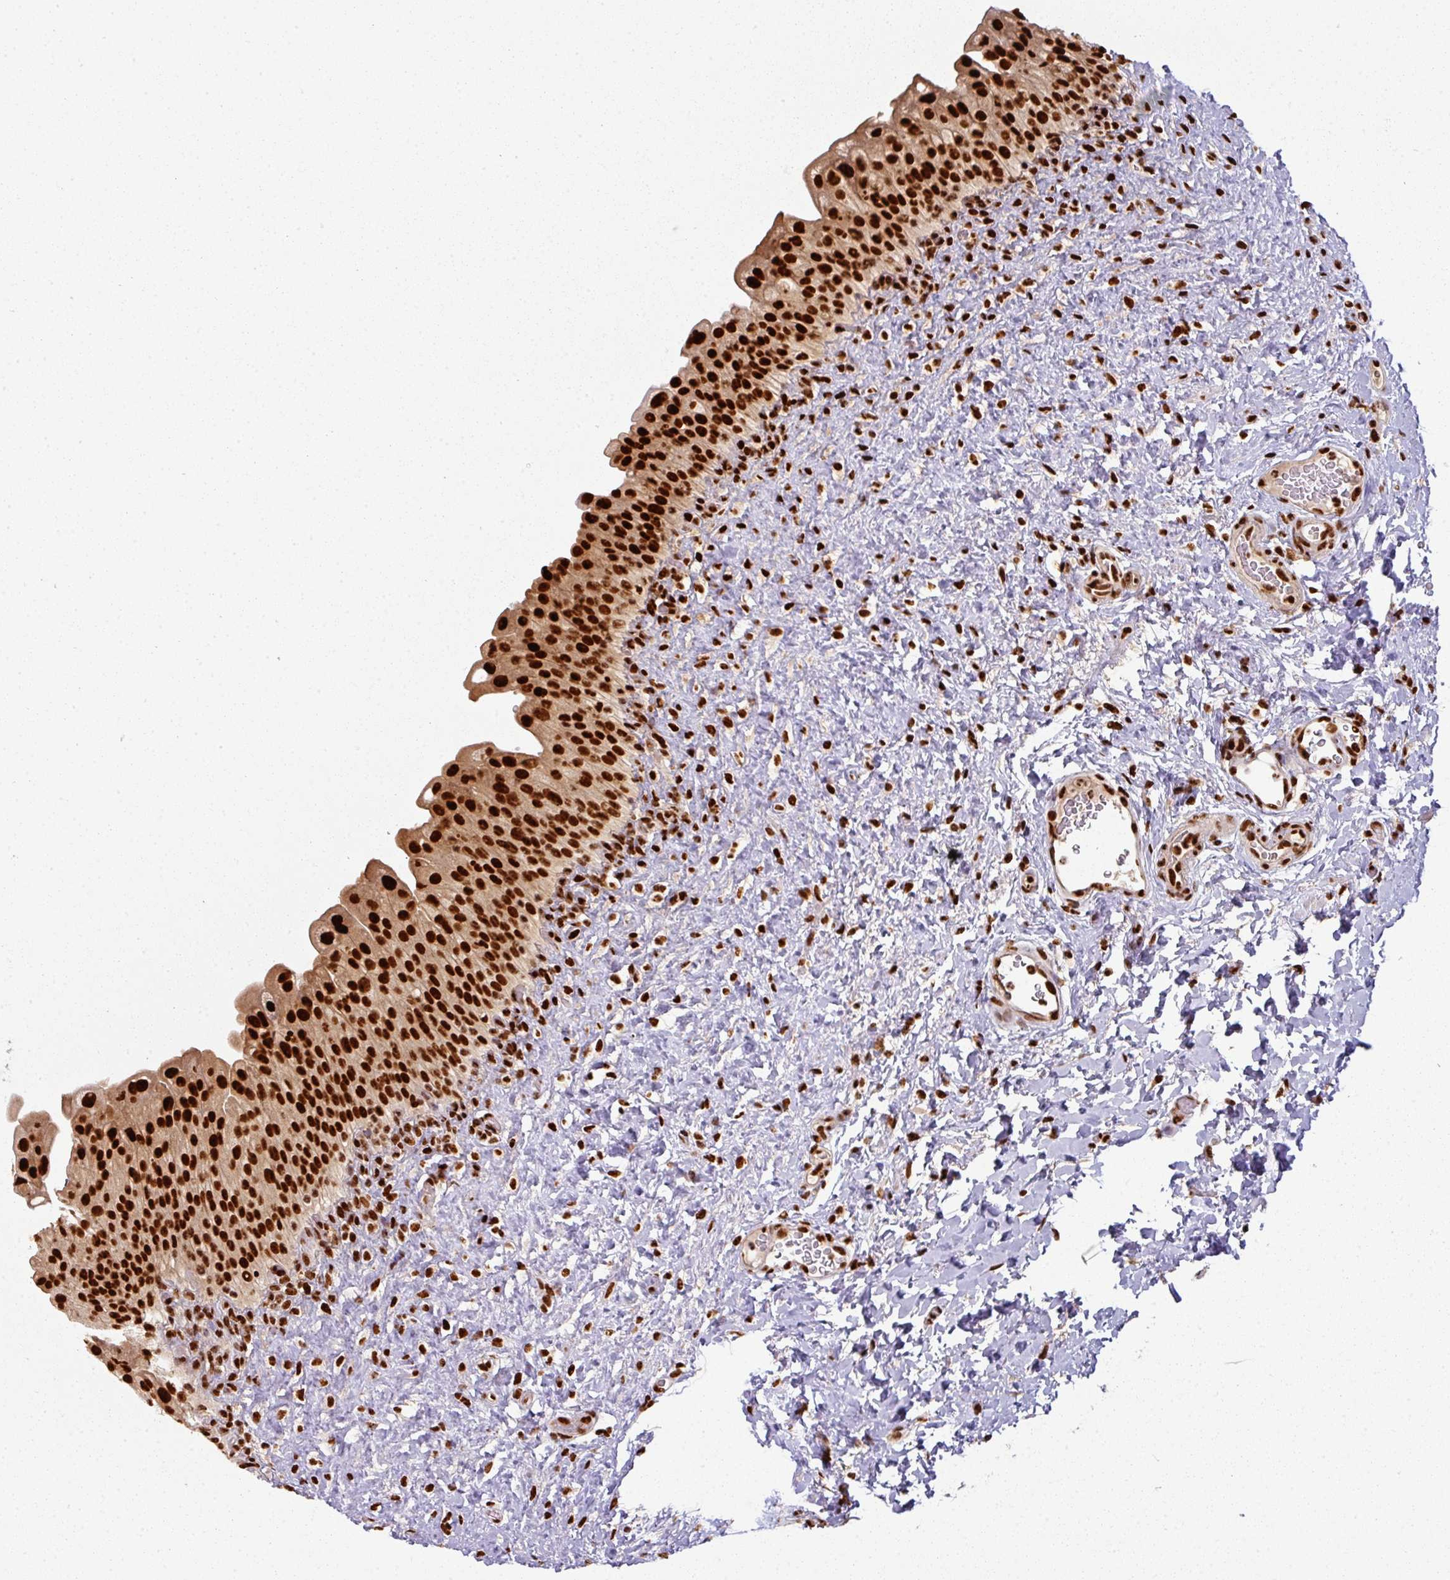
{"staining": {"intensity": "strong", "quantity": ">75%", "location": "nuclear"}, "tissue": "urinary bladder", "cell_type": "Urothelial cells", "image_type": "normal", "snomed": [{"axis": "morphology", "description": "Normal tissue, NOS"}, {"axis": "topography", "description": "Urinary bladder"}], "caption": "Immunohistochemical staining of benign human urinary bladder demonstrates >75% levels of strong nuclear protein expression in approximately >75% of urothelial cells.", "gene": "SIK3", "patient": {"sex": "female", "age": 27}}